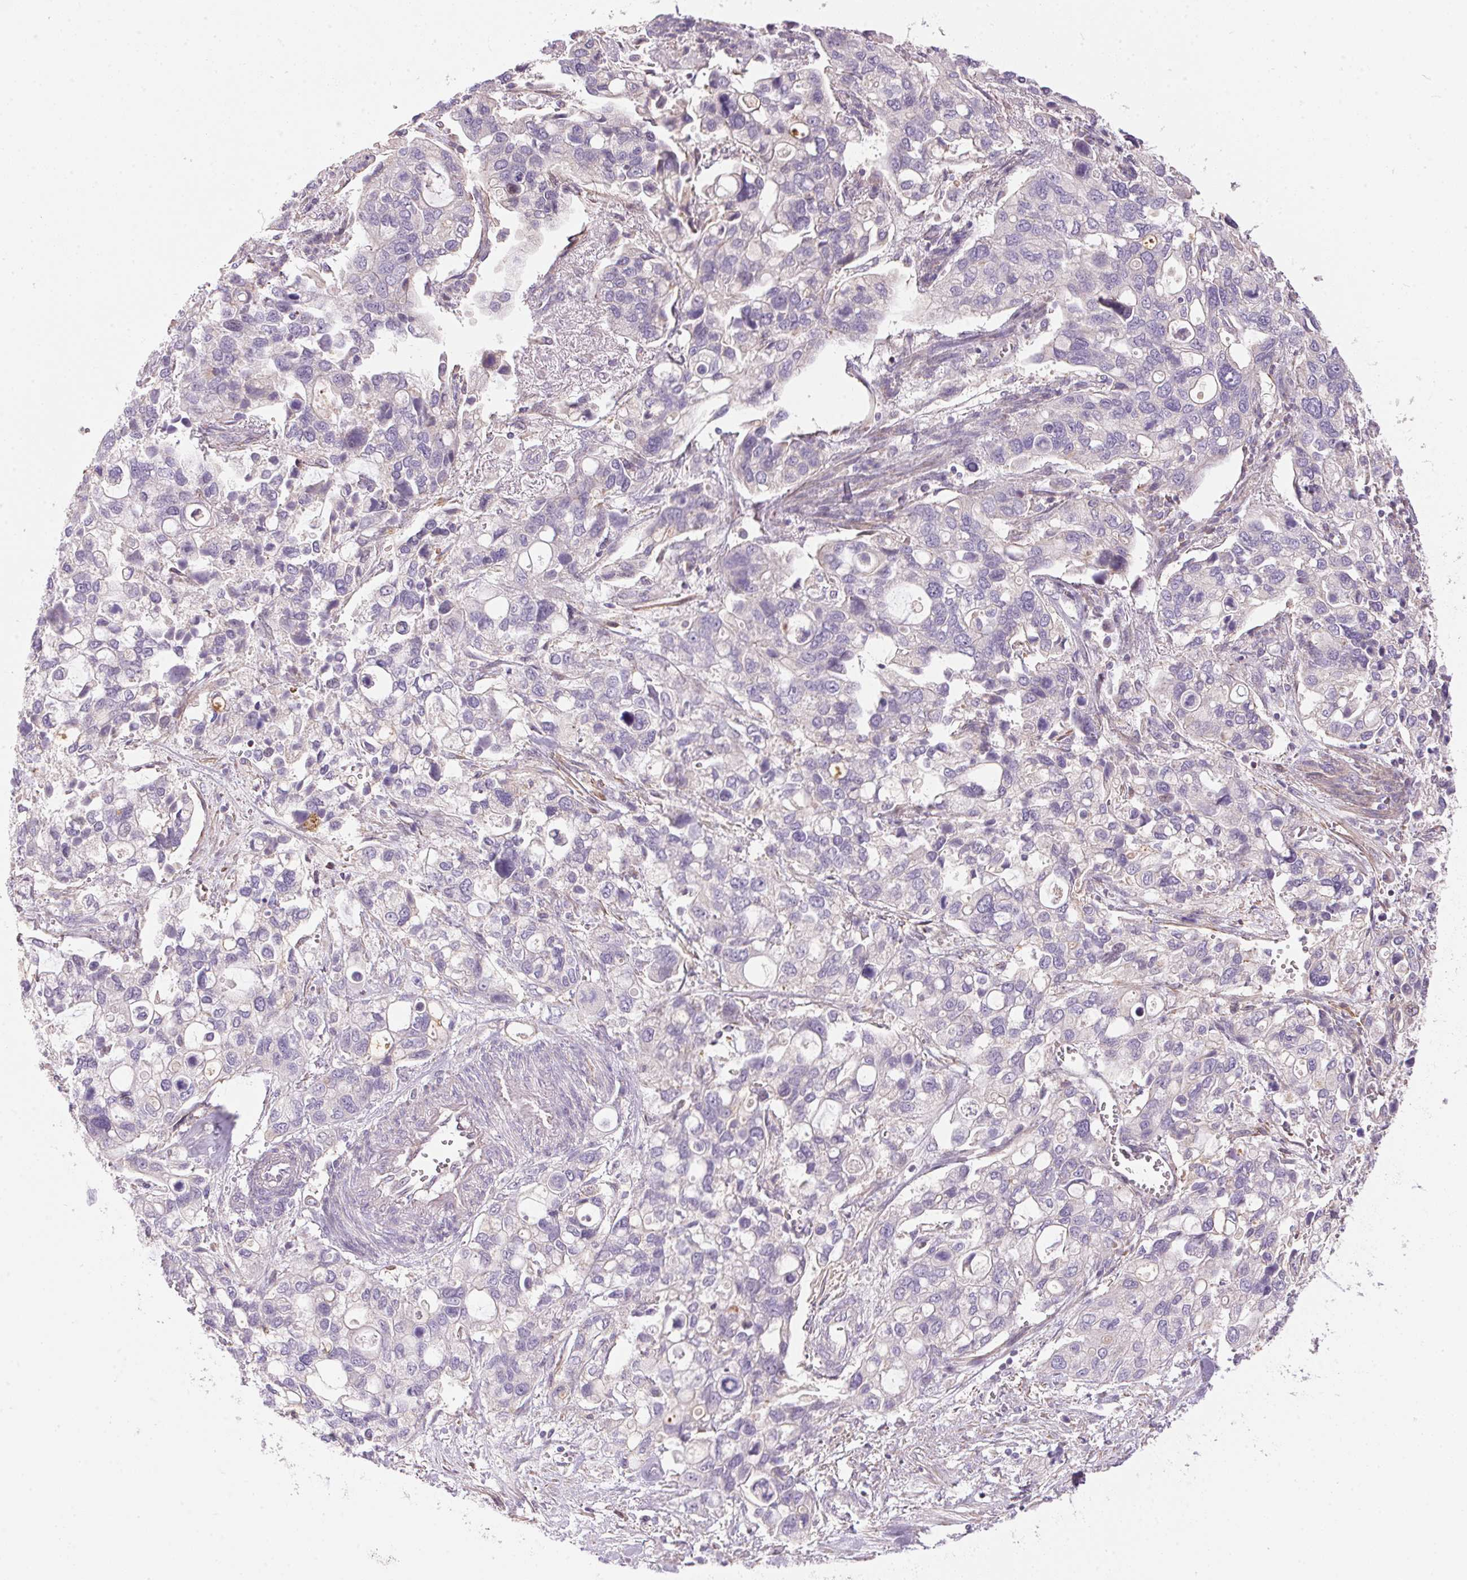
{"staining": {"intensity": "negative", "quantity": "none", "location": "none"}, "tissue": "stomach cancer", "cell_type": "Tumor cells", "image_type": "cancer", "snomed": [{"axis": "morphology", "description": "Adenocarcinoma, NOS"}, {"axis": "topography", "description": "Stomach, upper"}], "caption": "This photomicrograph is of stomach adenocarcinoma stained with immunohistochemistry (IHC) to label a protein in brown with the nuclei are counter-stained blue. There is no expression in tumor cells.", "gene": "UNC13B", "patient": {"sex": "female", "age": 81}}